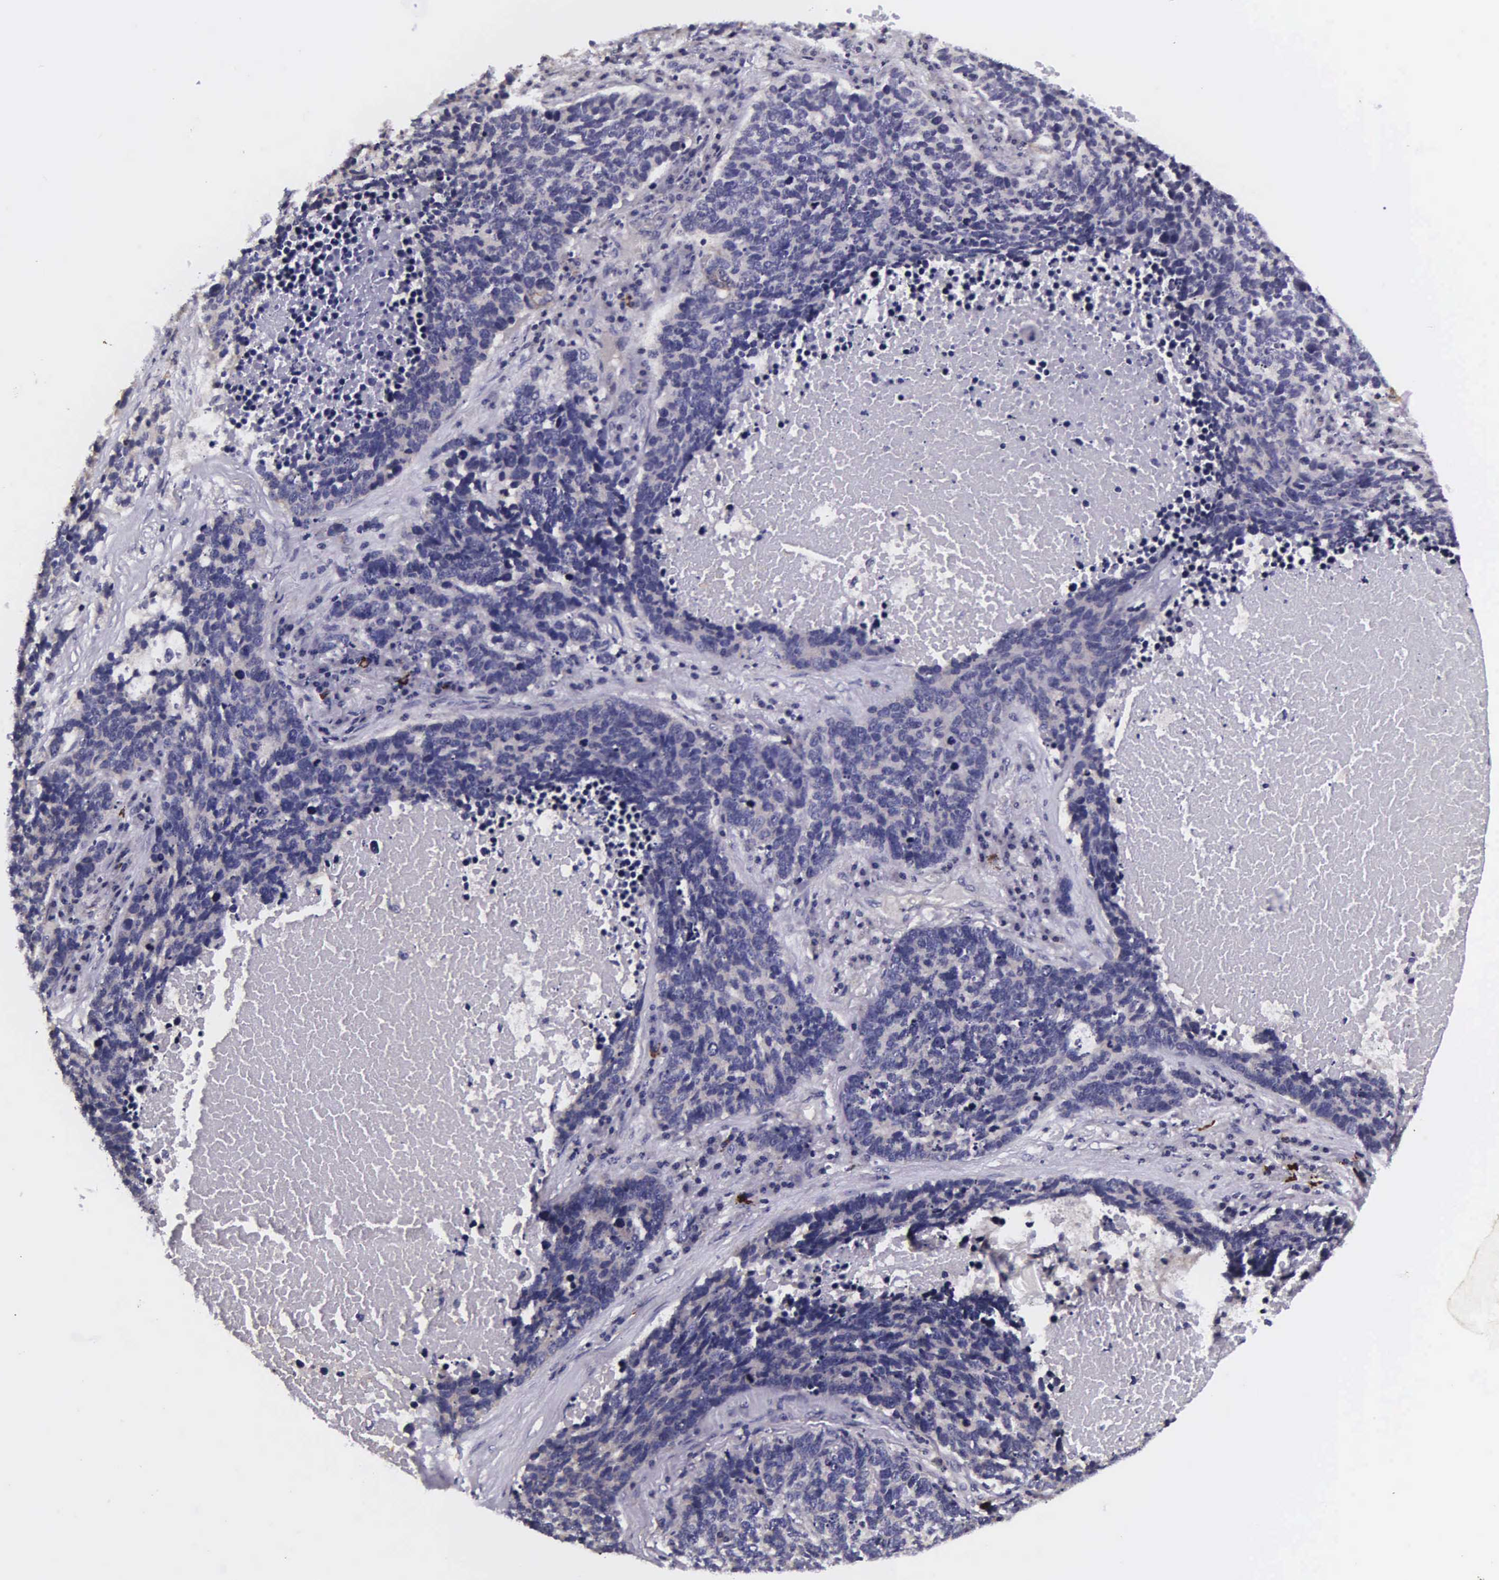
{"staining": {"intensity": "negative", "quantity": "none", "location": "none"}, "tissue": "lung cancer", "cell_type": "Tumor cells", "image_type": "cancer", "snomed": [{"axis": "morphology", "description": "Neoplasm, malignant, NOS"}, {"axis": "topography", "description": "Lung"}], "caption": "IHC of human lung neoplasm (malignant) displays no positivity in tumor cells. (Brightfield microscopy of DAB immunohistochemistry at high magnification).", "gene": "PSMA3", "patient": {"sex": "female", "age": 75}}